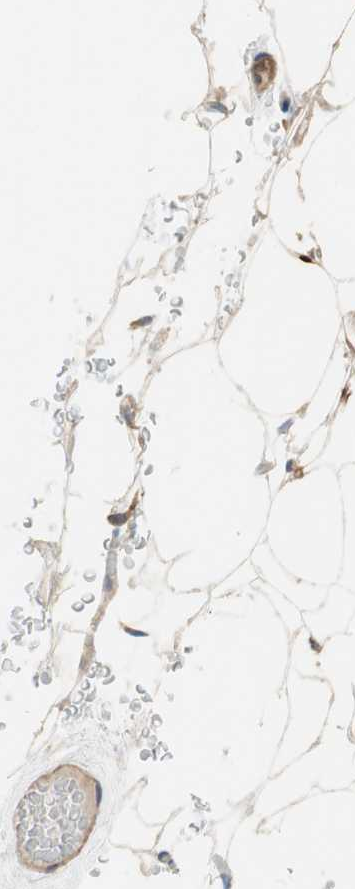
{"staining": {"intensity": "moderate", "quantity": "<25%", "location": "cytoplasmic/membranous"}, "tissue": "adipose tissue", "cell_type": "Adipocytes", "image_type": "normal", "snomed": [{"axis": "morphology", "description": "Normal tissue, NOS"}, {"axis": "topography", "description": "Peripheral nerve tissue"}], "caption": "Brown immunohistochemical staining in normal adipose tissue shows moderate cytoplasmic/membranous expression in approximately <25% of adipocytes.", "gene": "ALPL", "patient": {"sex": "male", "age": 70}}